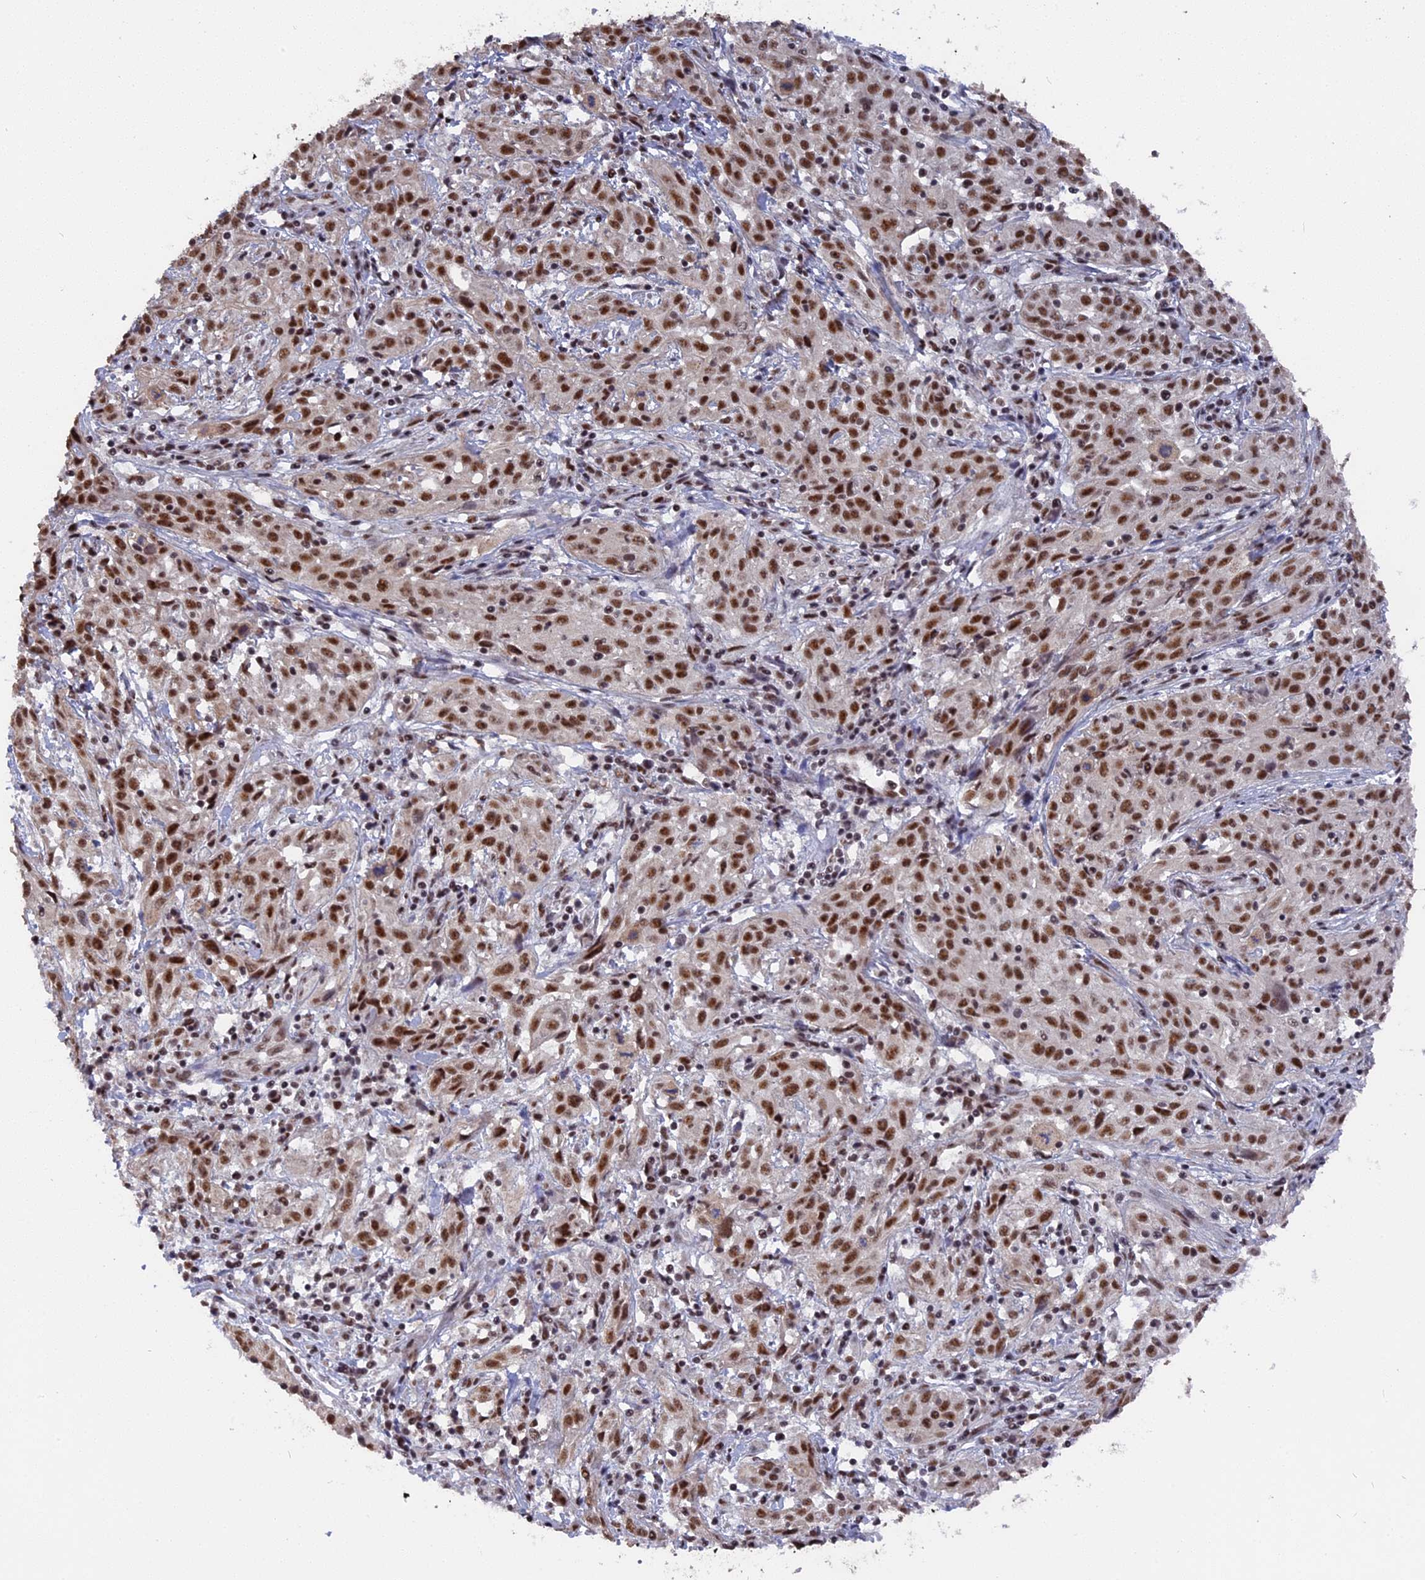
{"staining": {"intensity": "strong", "quantity": ">75%", "location": "nuclear"}, "tissue": "cervical cancer", "cell_type": "Tumor cells", "image_type": "cancer", "snomed": [{"axis": "morphology", "description": "Squamous cell carcinoma, NOS"}, {"axis": "topography", "description": "Cervix"}], "caption": "Immunohistochemical staining of cervical squamous cell carcinoma displays strong nuclear protein expression in approximately >75% of tumor cells.", "gene": "SF3A2", "patient": {"sex": "female", "age": 57}}